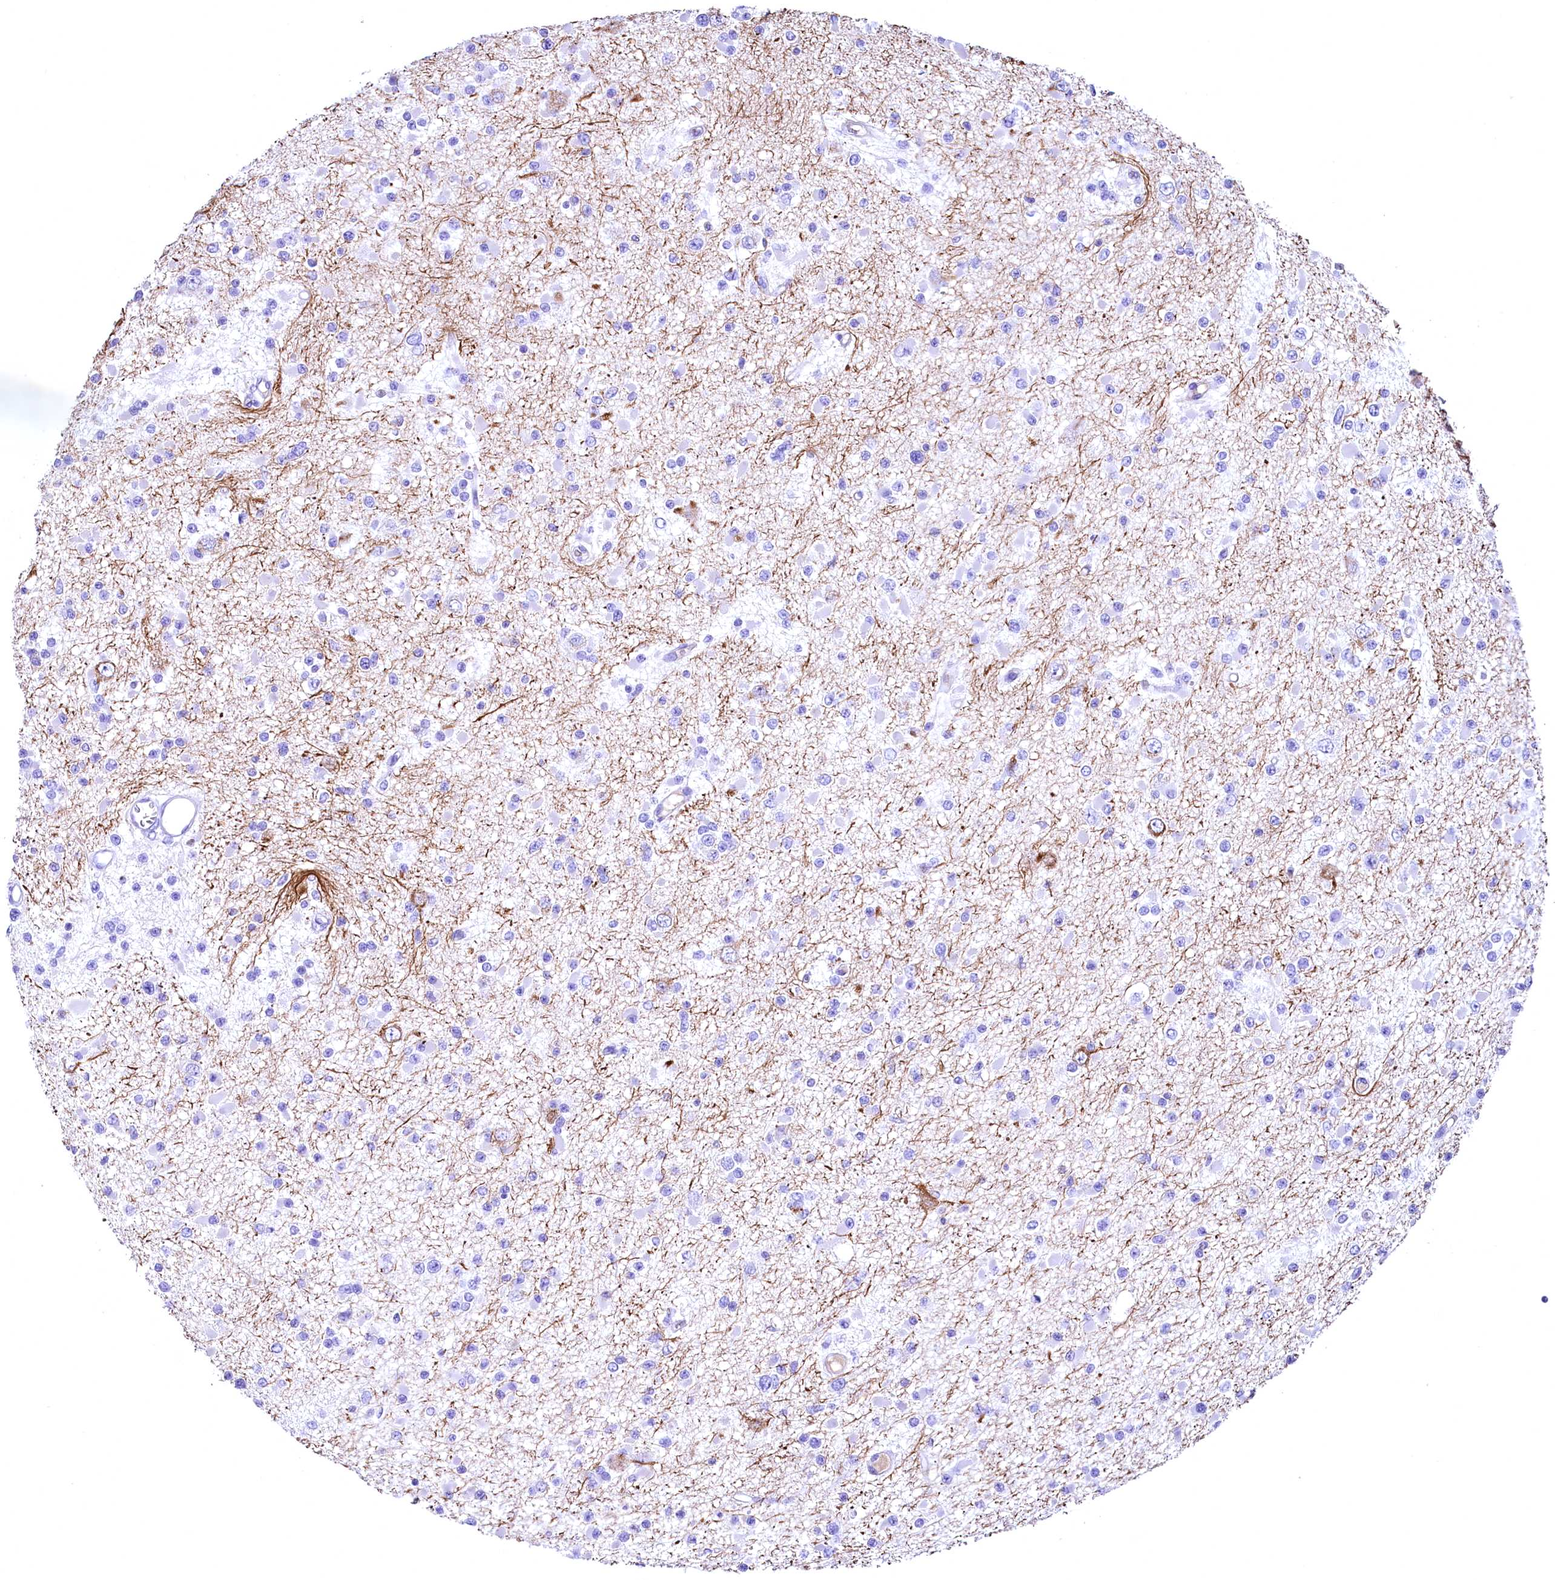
{"staining": {"intensity": "negative", "quantity": "none", "location": "none"}, "tissue": "glioma", "cell_type": "Tumor cells", "image_type": "cancer", "snomed": [{"axis": "morphology", "description": "Glioma, malignant, Low grade"}, {"axis": "topography", "description": "Brain"}], "caption": "IHC of human glioma shows no positivity in tumor cells.", "gene": "SKIDA1", "patient": {"sex": "female", "age": 22}}